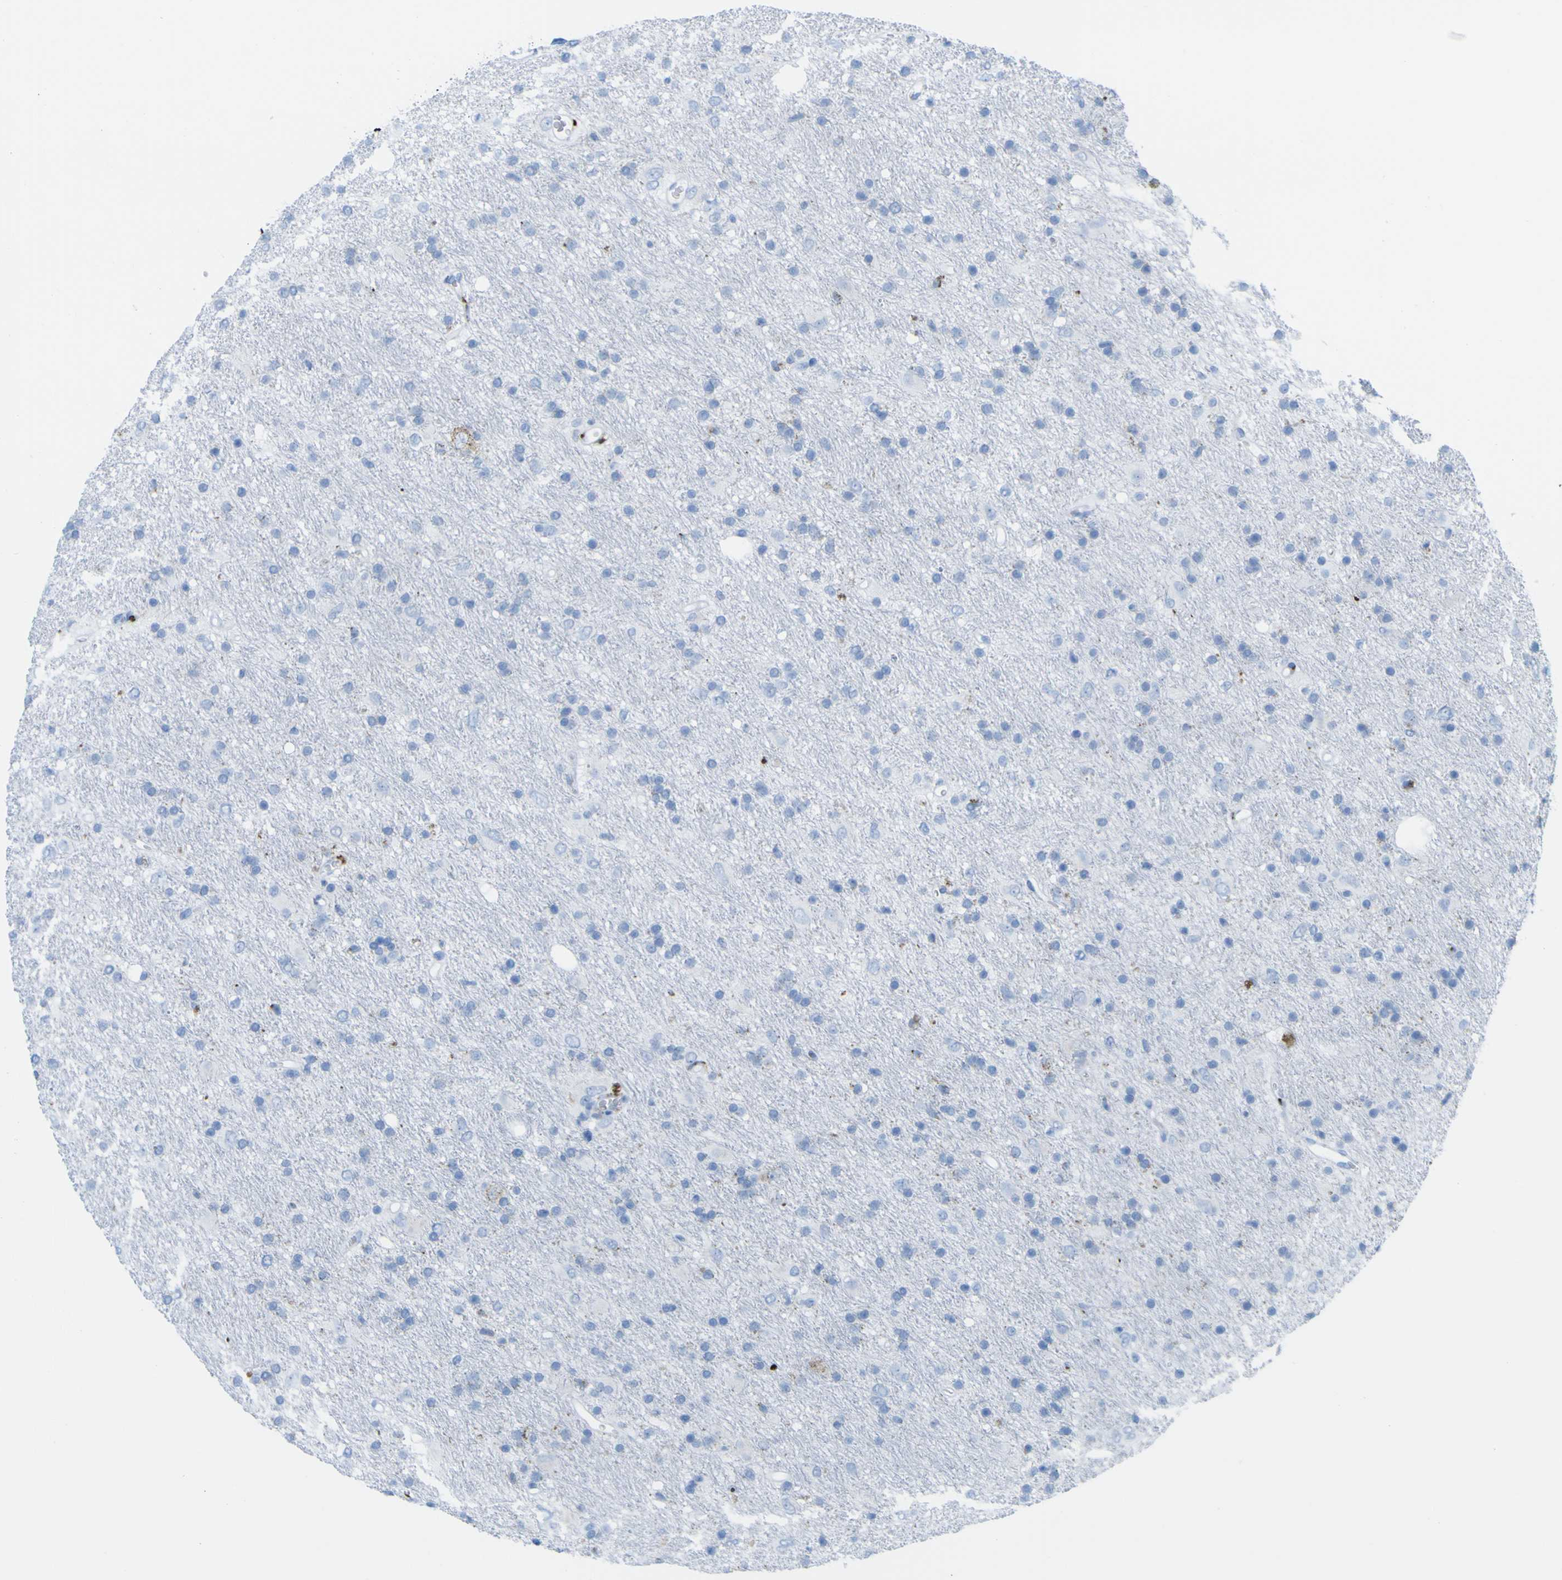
{"staining": {"intensity": "negative", "quantity": "none", "location": "none"}, "tissue": "glioma", "cell_type": "Tumor cells", "image_type": "cancer", "snomed": [{"axis": "morphology", "description": "Glioma, malignant, Low grade"}, {"axis": "topography", "description": "Brain"}], "caption": "Tumor cells show no significant protein staining in malignant low-grade glioma.", "gene": "PLD3", "patient": {"sex": "male", "age": 77}}